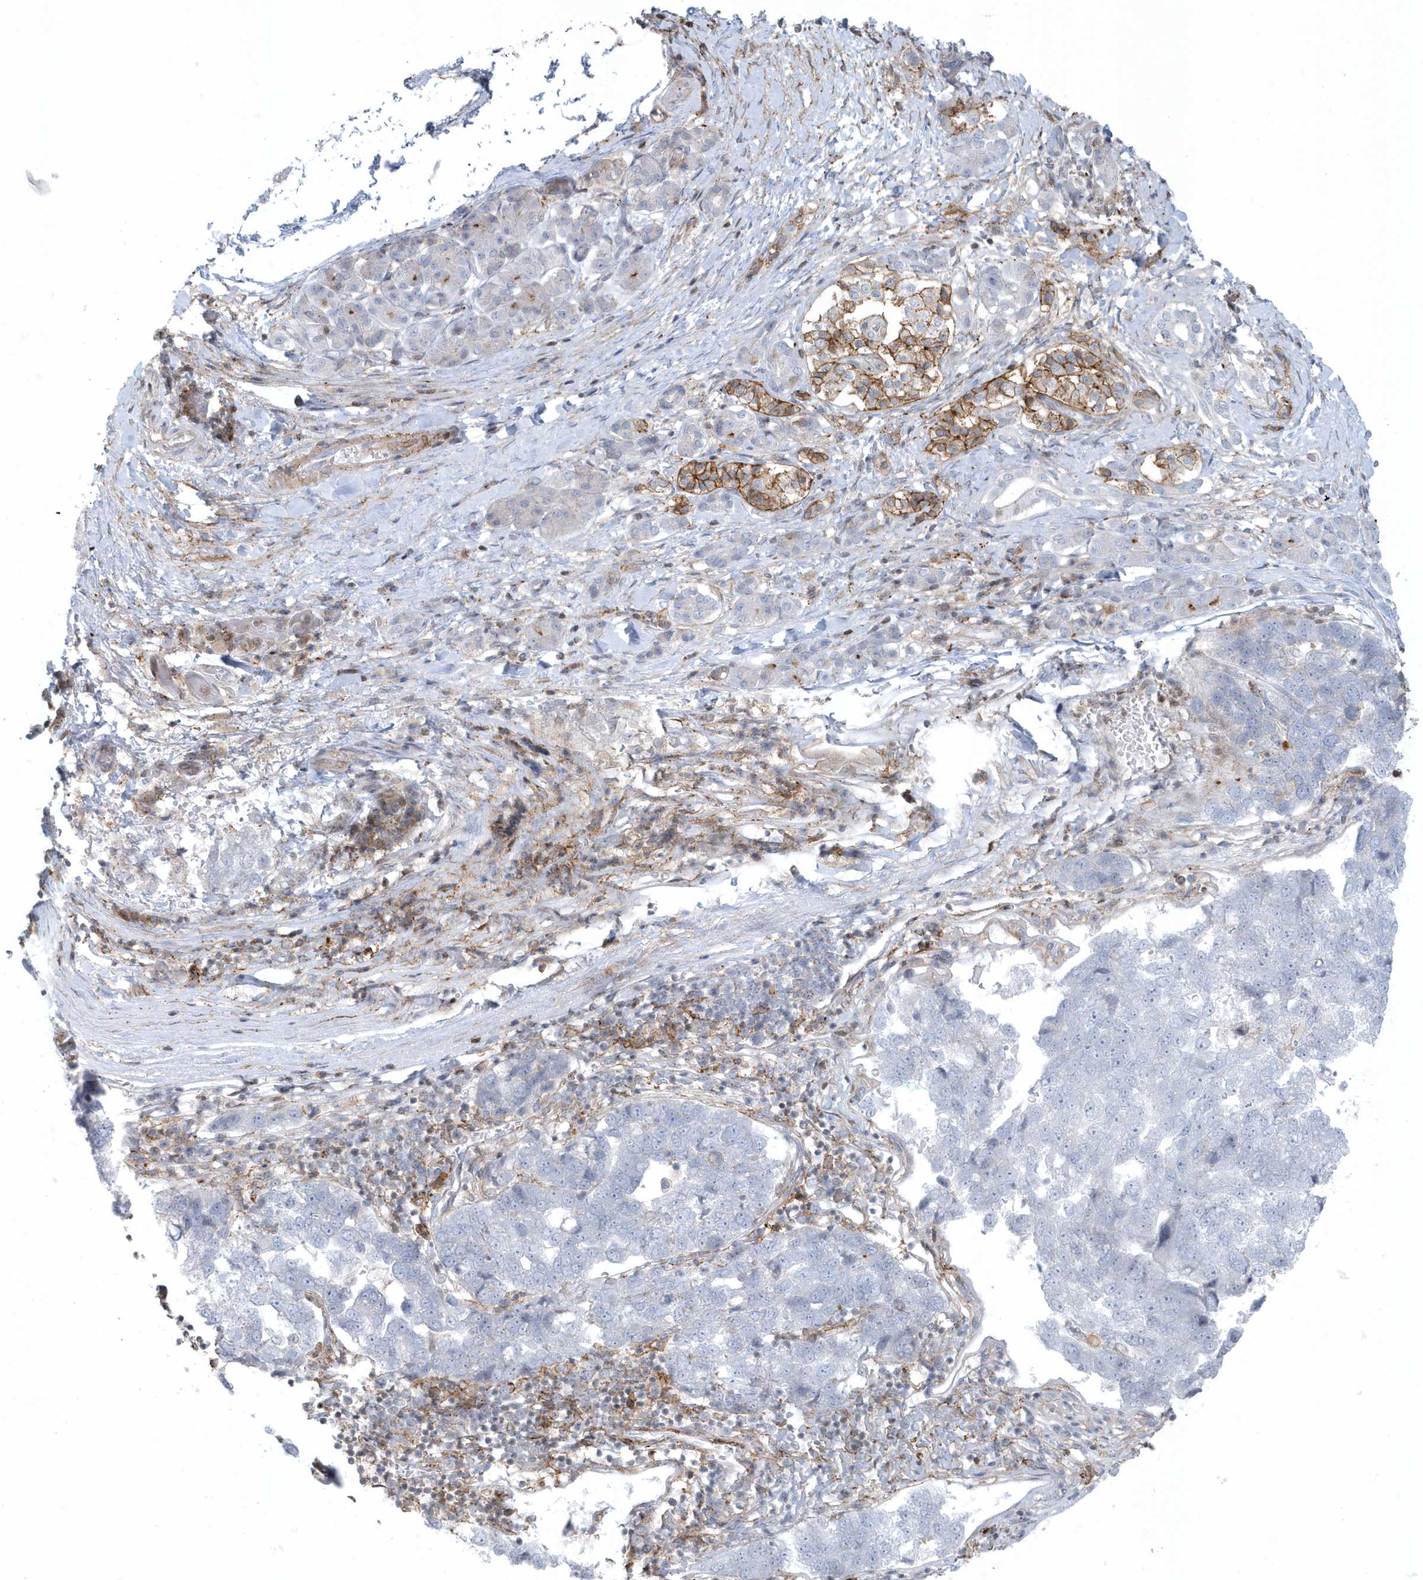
{"staining": {"intensity": "negative", "quantity": "none", "location": "none"}, "tissue": "pancreatic cancer", "cell_type": "Tumor cells", "image_type": "cancer", "snomed": [{"axis": "morphology", "description": "Adenocarcinoma, NOS"}, {"axis": "topography", "description": "Pancreas"}], "caption": "Immunohistochemical staining of adenocarcinoma (pancreatic) demonstrates no significant expression in tumor cells.", "gene": "CACNB2", "patient": {"sex": "female", "age": 61}}